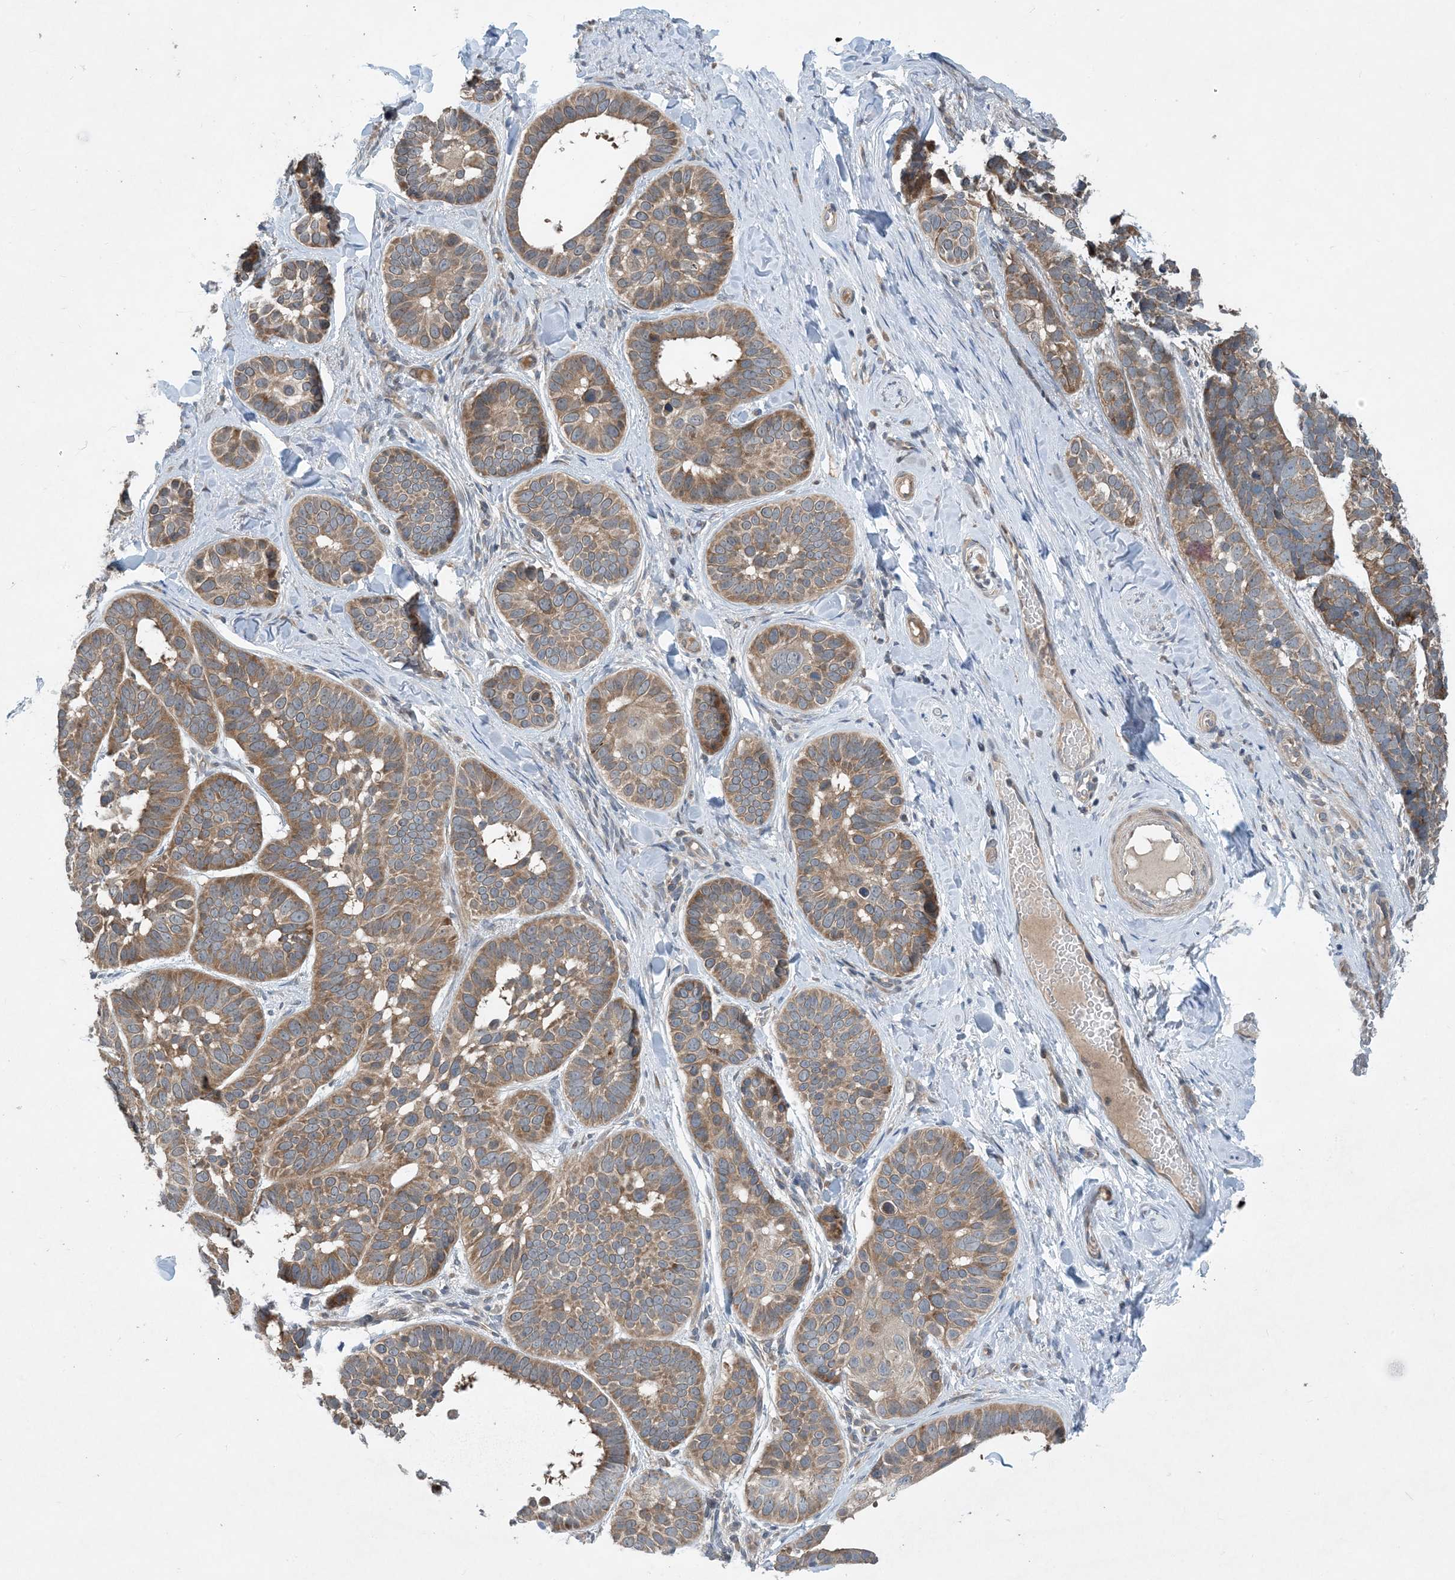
{"staining": {"intensity": "moderate", "quantity": ">75%", "location": "cytoplasmic/membranous"}, "tissue": "skin cancer", "cell_type": "Tumor cells", "image_type": "cancer", "snomed": [{"axis": "morphology", "description": "Basal cell carcinoma"}, {"axis": "topography", "description": "Skin"}], "caption": "IHC image of human skin cancer (basal cell carcinoma) stained for a protein (brown), which reveals medium levels of moderate cytoplasmic/membranous expression in about >75% of tumor cells.", "gene": "PHOSPHO2", "patient": {"sex": "male", "age": 62}}